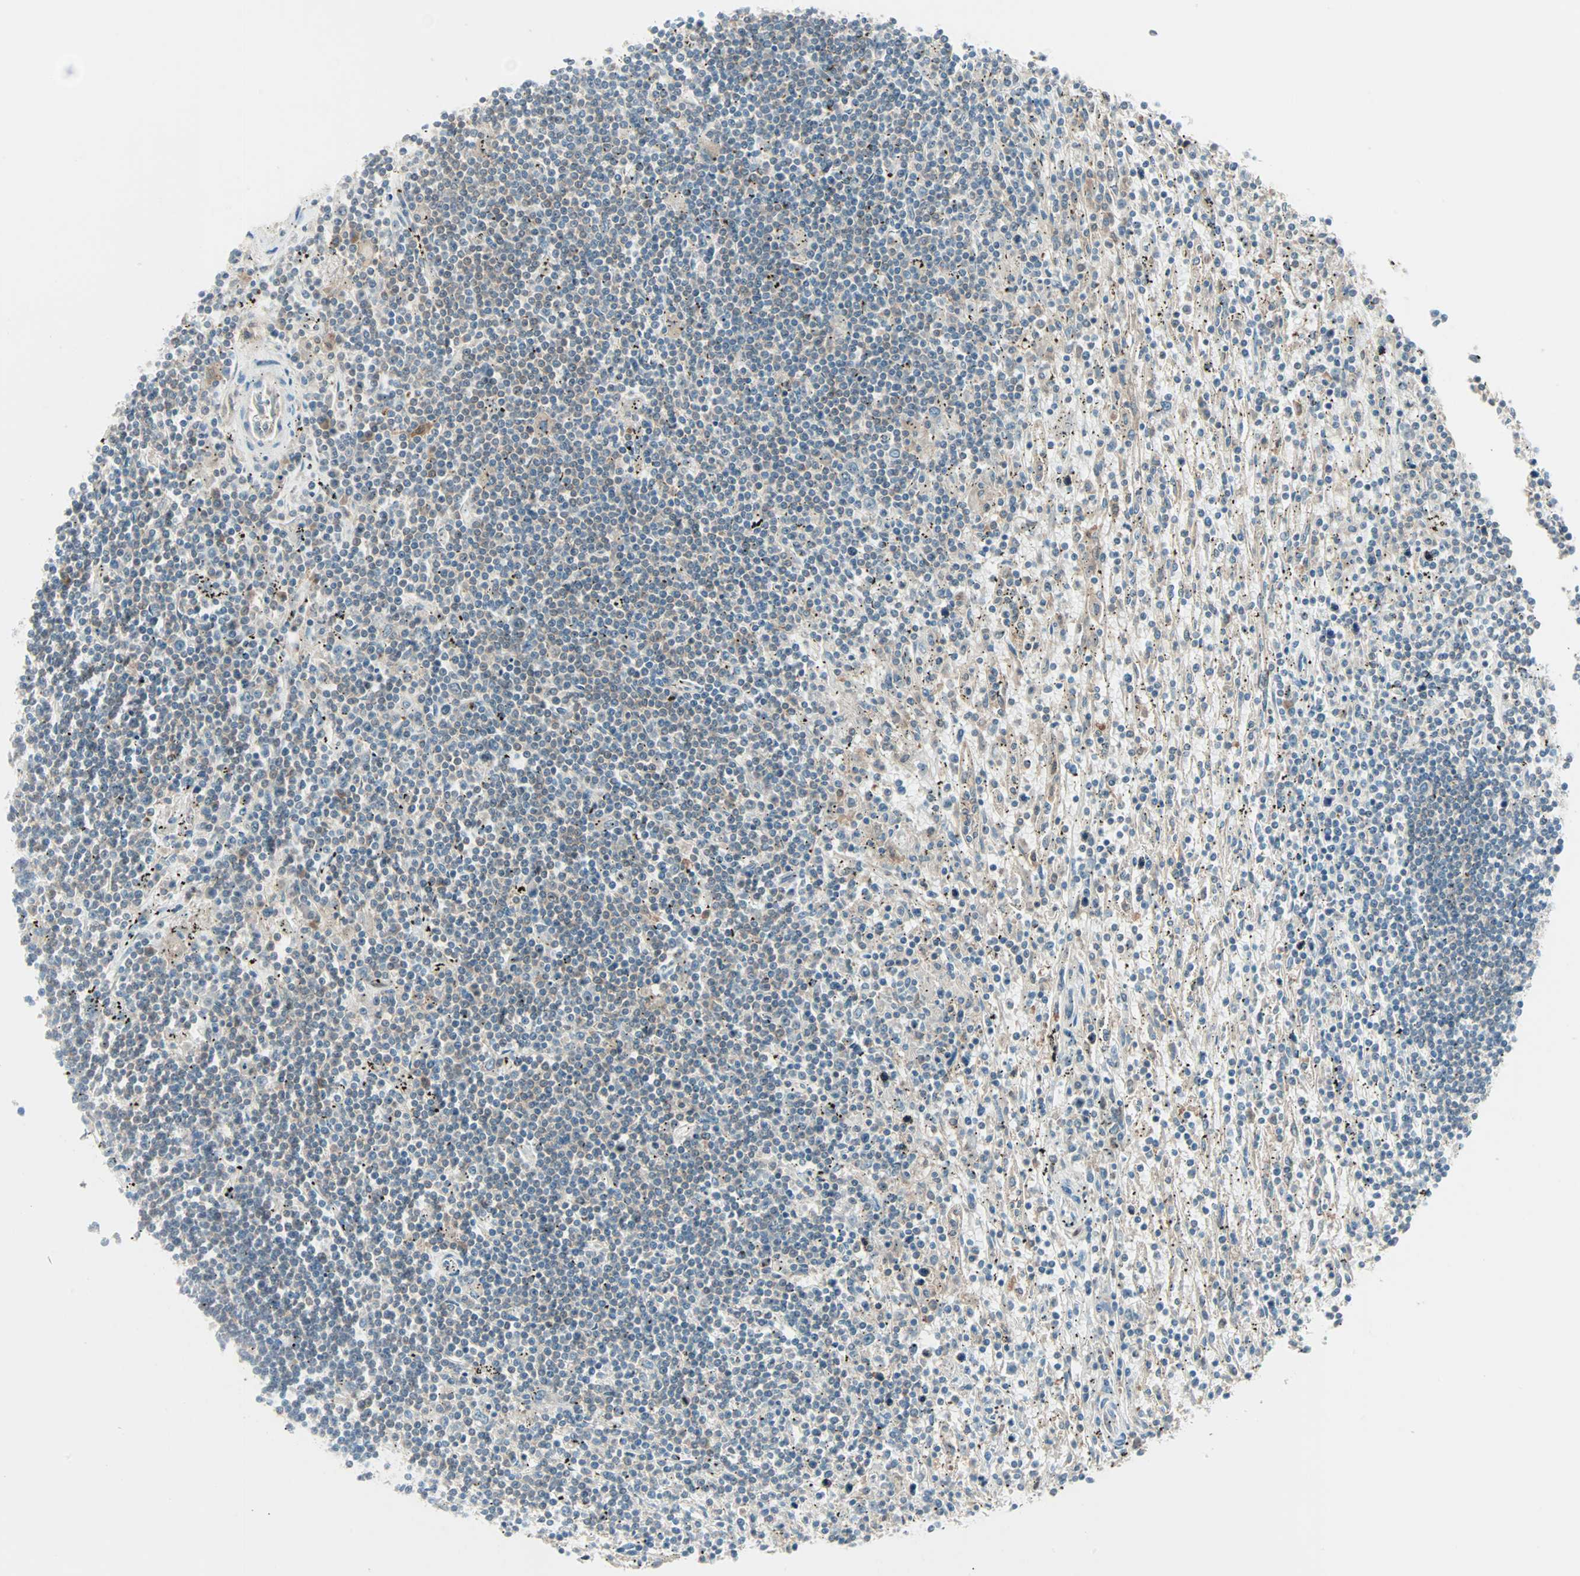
{"staining": {"intensity": "negative", "quantity": "none", "location": "none"}, "tissue": "lymphoma", "cell_type": "Tumor cells", "image_type": "cancer", "snomed": [{"axis": "morphology", "description": "Malignant lymphoma, non-Hodgkin's type, Low grade"}, {"axis": "topography", "description": "Spleen"}], "caption": "High magnification brightfield microscopy of low-grade malignant lymphoma, non-Hodgkin's type stained with DAB (brown) and counterstained with hematoxylin (blue): tumor cells show no significant positivity. The staining is performed using DAB brown chromogen with nuclei counter-stained in using hematoxylin.", "gene": "SMIM8", "patient": {"sex": "male", "age": 76}}